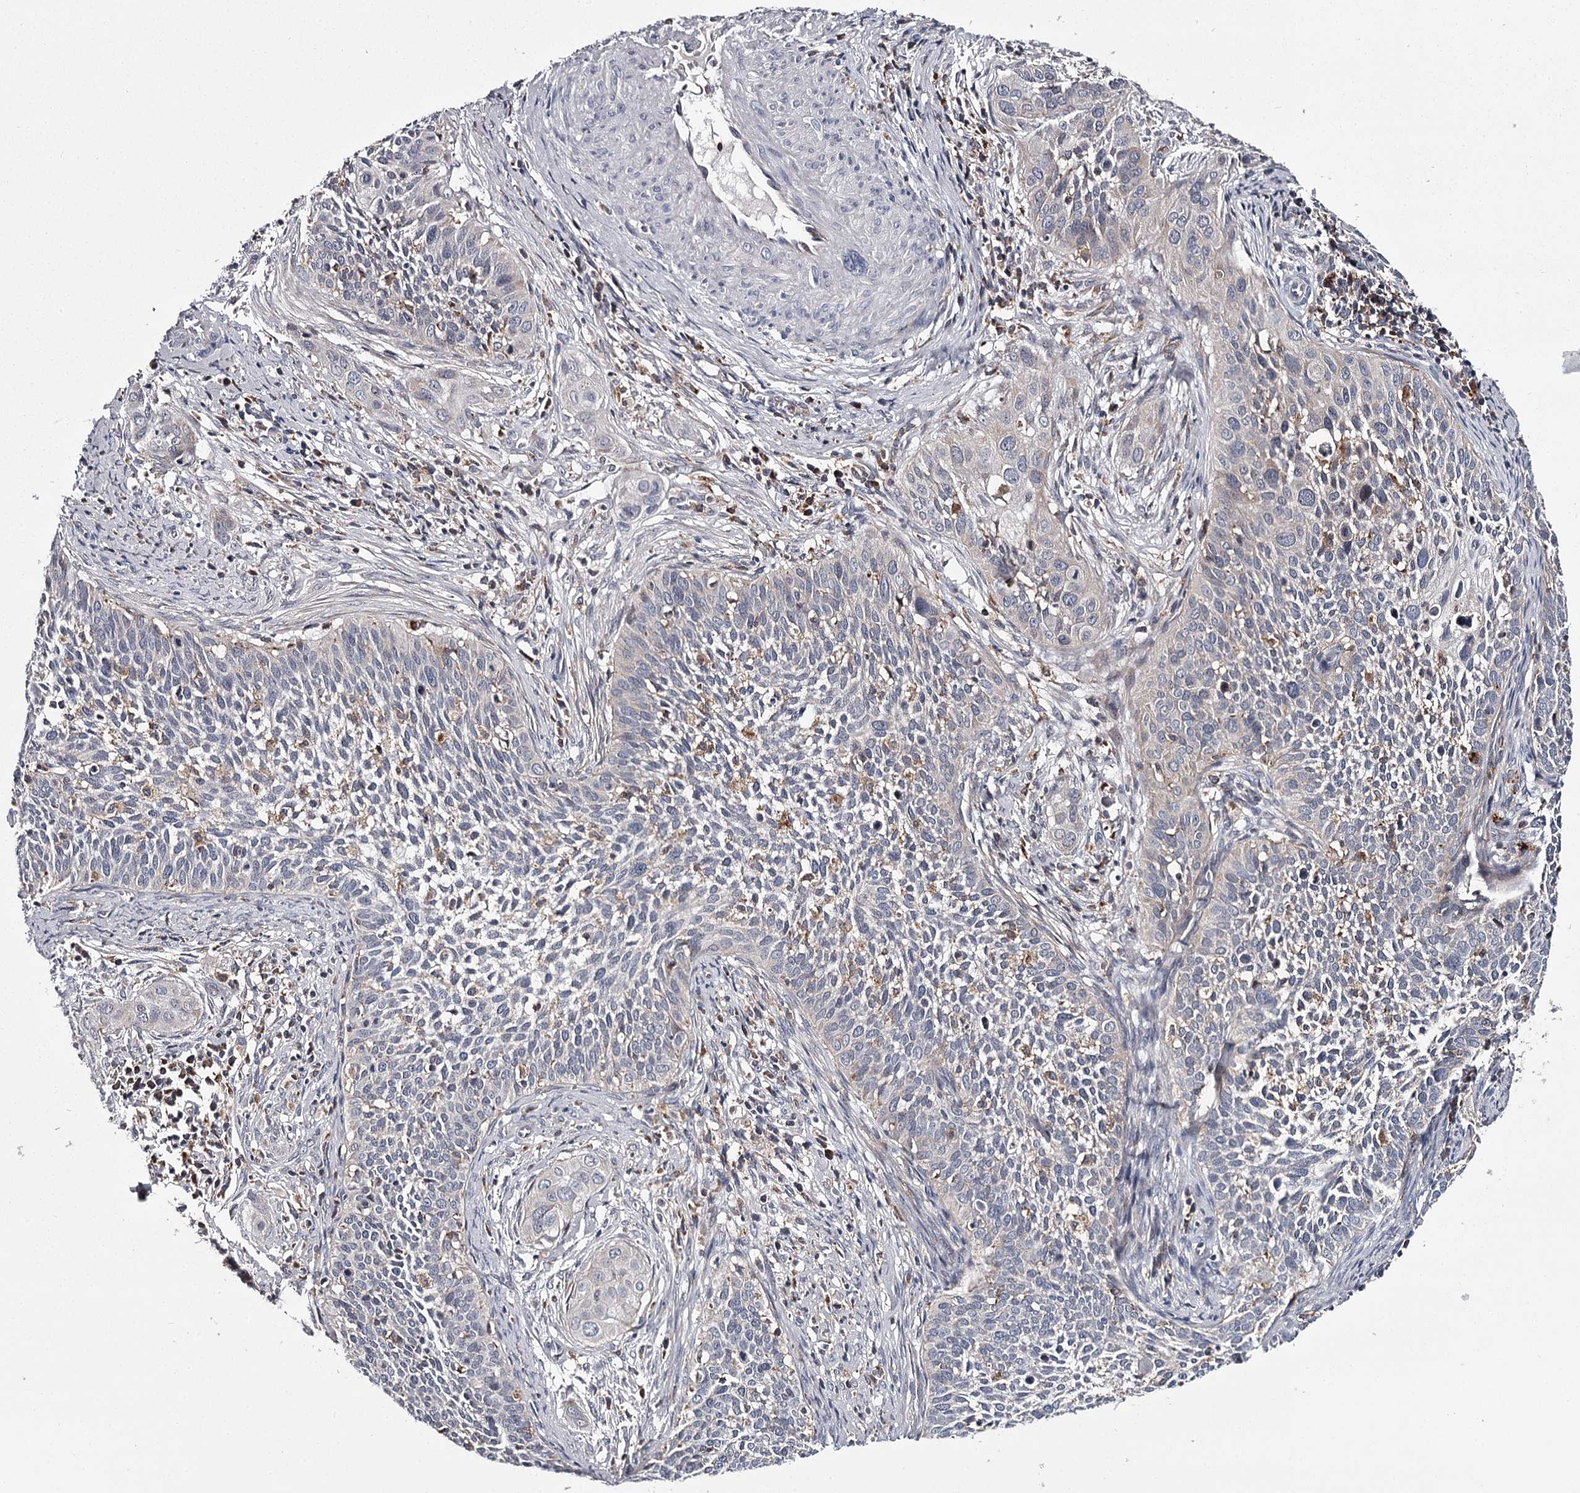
{"staining": {"intensity": "negative", "quantity": "none", "location": "none"}, "tissue": "cervical cancer", "cell_type": "Tumor cells", "image_type": "cancer", "snomed": [{"axis": "morphology", "description": "Squamous cell carcinoma, NOS"}, {"axis": "topography", "description": "Cervix"}], "caption": "Immunohistochemical staining of human cervical cancer displays no significant positivity in tumor cells. (Brightfield microscopy of DAB immunohistochemistry (IHC) at high magnification).", "gene": "RASSF6", "patient": {"sex": "female", "age": 34}}